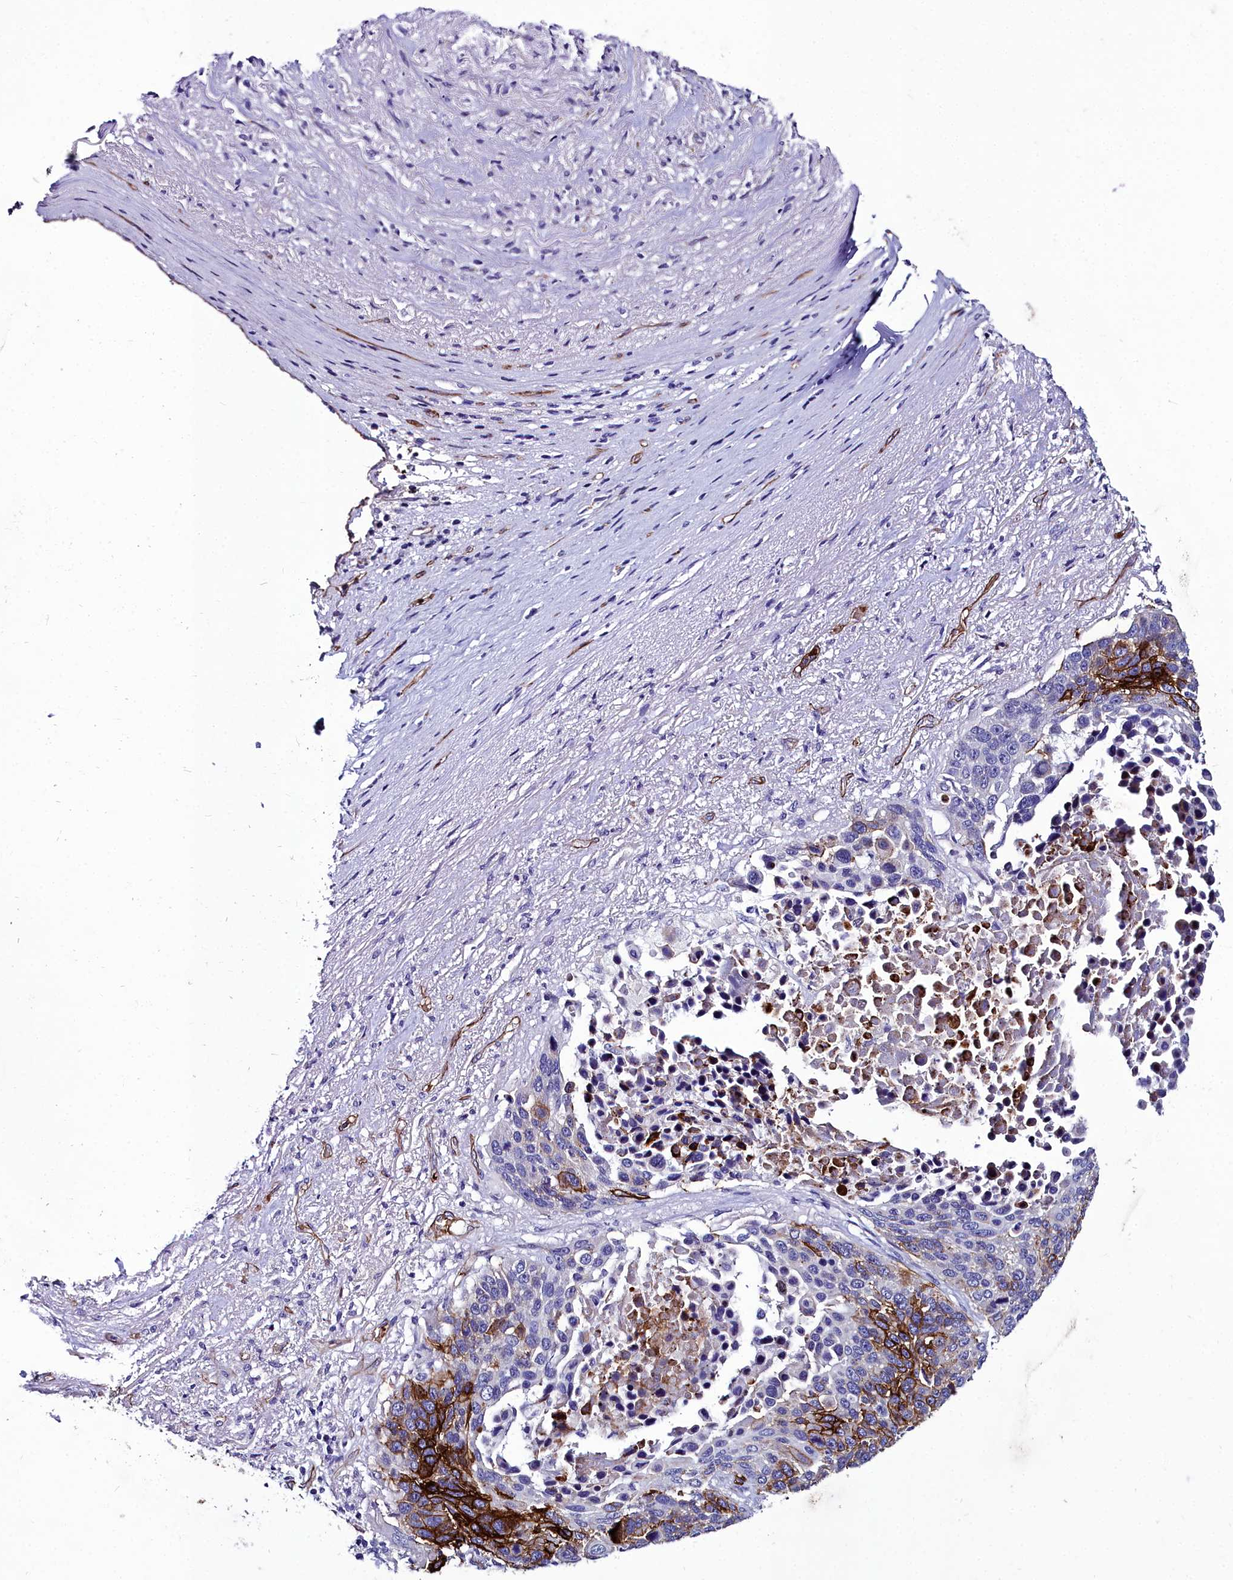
{"staining": {"intensity": "strong", "quantity": "<25%", "location": "cytoplasmic/membranous"}, "tissue": "lung cancer", "cell_type": "Tumor cells", "image_type": "cancer", "snomed": [{"axis": "morphology", "description": "Normal tissue, NOS"}, {"axis": "morphology", "description": "Squamous cell carcinoma, NOS"}, {"axis": "topography", "description": "Lymph node"}, {"axis": "topography", "description": "Lung"}], "caption": "Approximately <25% of tumor cells in lung cancer show strong cytoplasmic/membranous protein positivity as visualized by brown immunohistochemical staining.", "gene": "CYP4F11", "patient": {"sex": "male", "age": 66}}